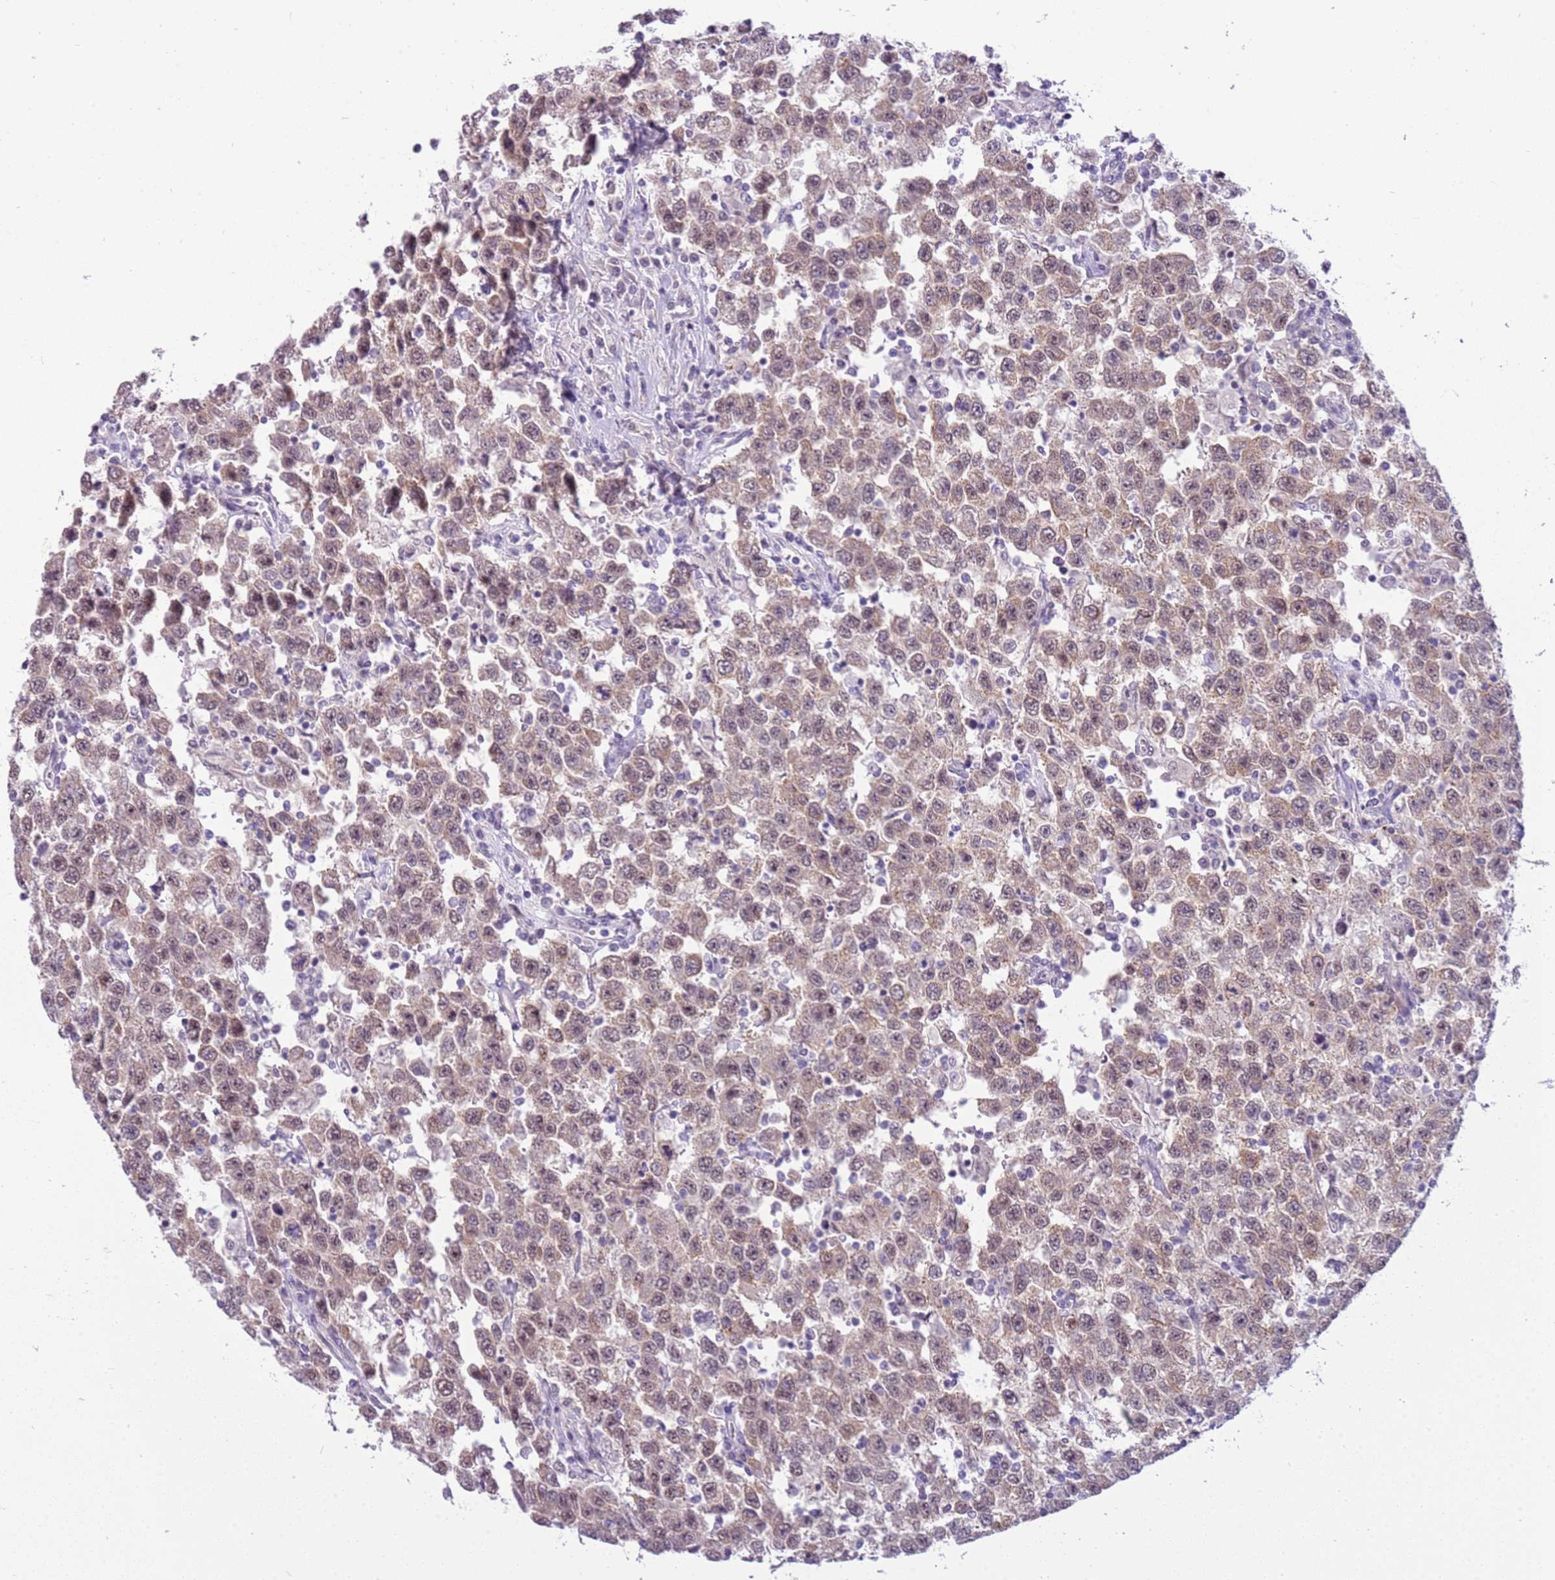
{"staining": {"intensity": "weak", "quantity": ">75%", "location": "cytoplasmic/membranous,nuclear"}, "tissue": "testis cancer", "cell_type": "Tumor cells", "image_type": "cancer", "snomed": [{"axis": "morphology", "description": "Seminoma, NOS"}, {"axis": "topography", "description": "Testis"}], "caption": "Protein staining demonstrates weak cytoplasmic/membranous and nuclear staining in about >75% of tumor cells in testis cancer (seminoma).", "gene": "FAM120C", "patient": {"sex": "male", "age": 41}}